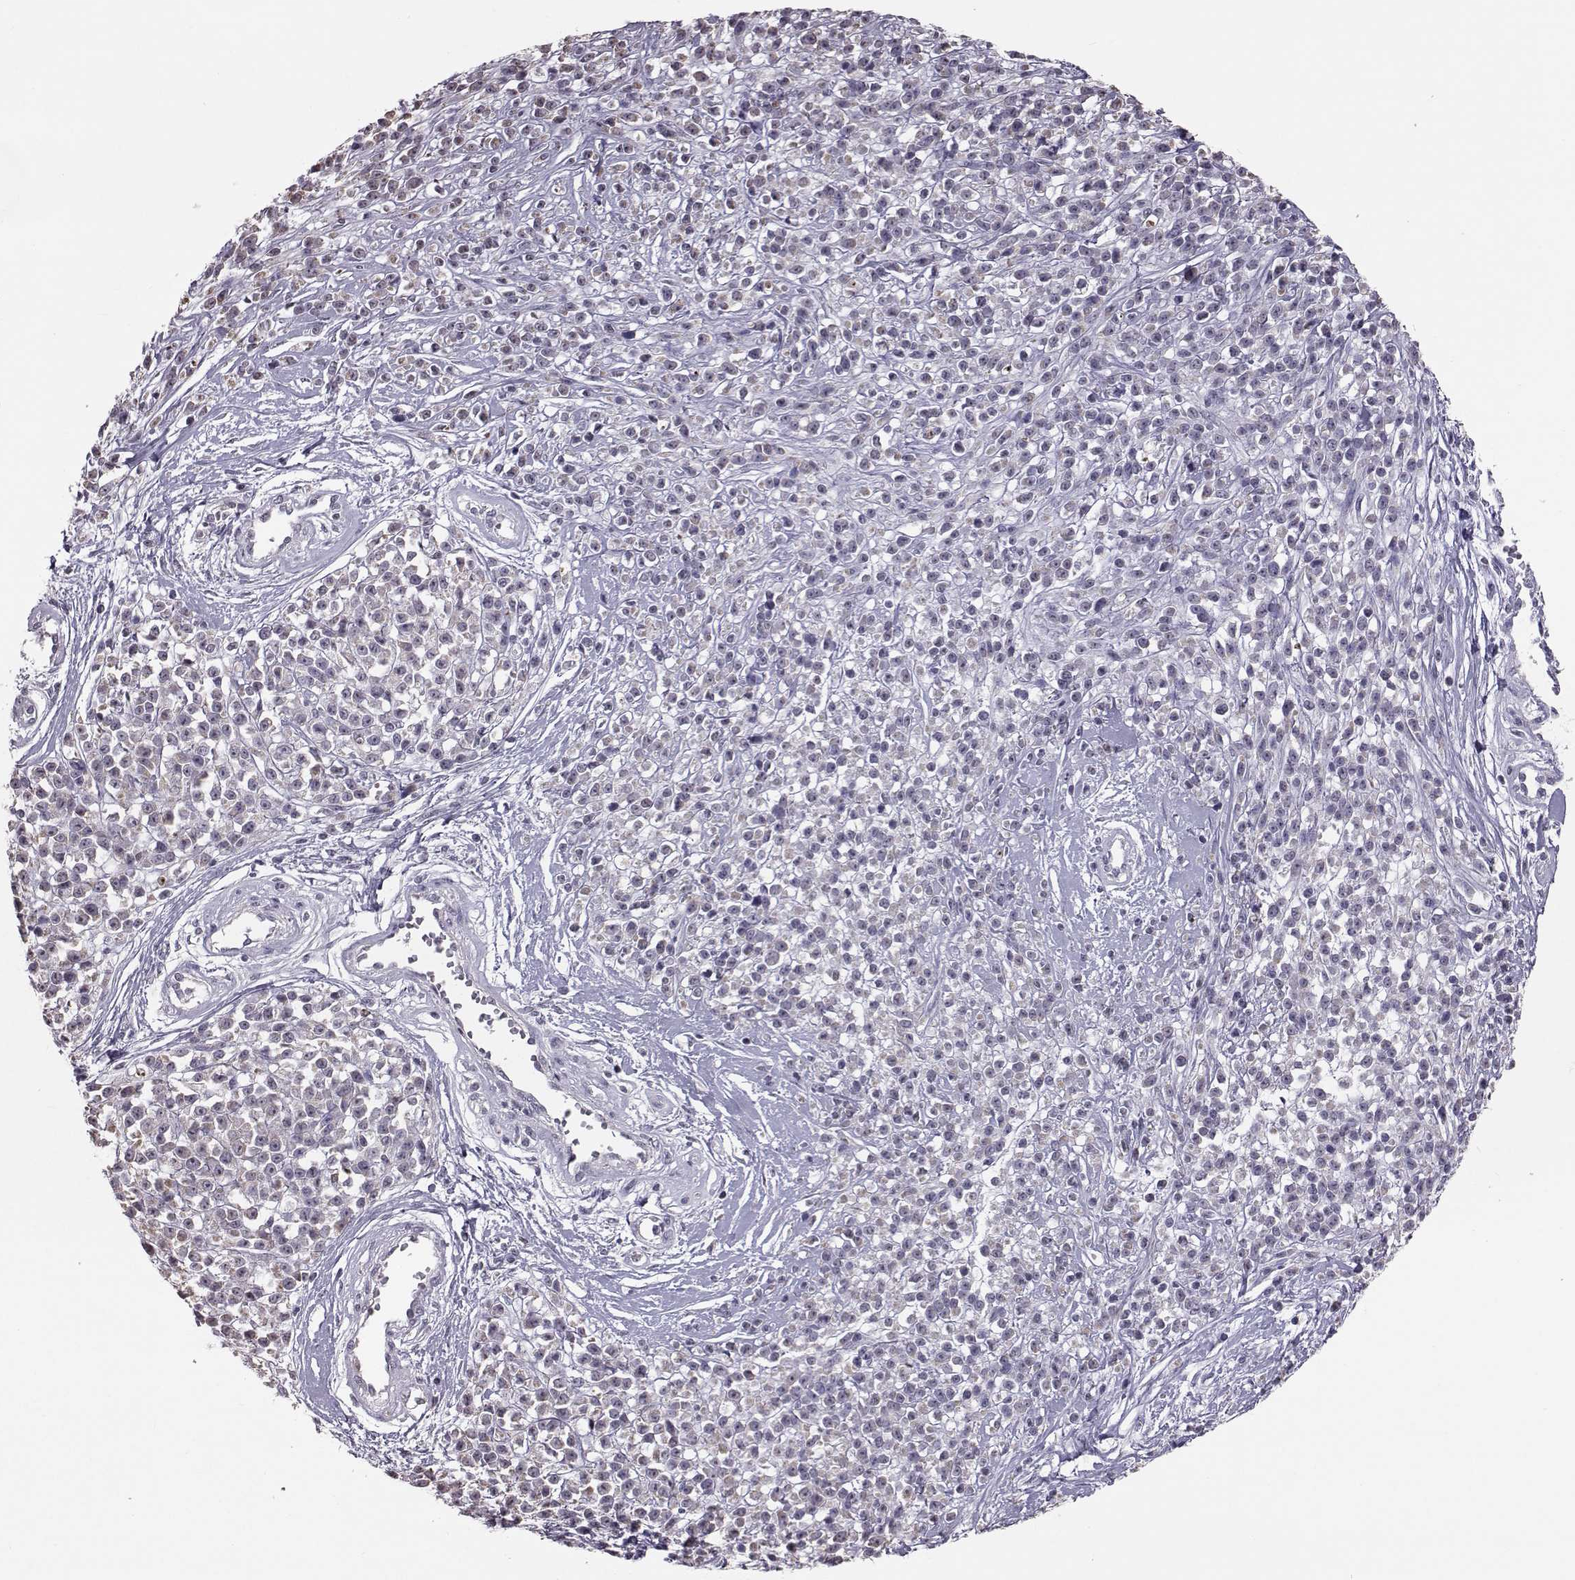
{"staining": {"intensity": "weak", "quantity": "<25%", "location": "nuclear"}, "tissue": "melanoma", "cell_type": "Tumor cells", "image_type": "cancer", "snomed": [{"axis": "morphology", "description": "Malignant melanoma, NOS"}, {"axis": "topography", "description": "Skin"}, {"axis": "topography", "description": "Skin of trunk"}], "caption": "IHC histopathology image of malignant melanoma stained for a protein (brown), which reveals no expression in tumor cells.", "gene": "ALDH3A1", "patient": {"sex": "male", "age": 74}}